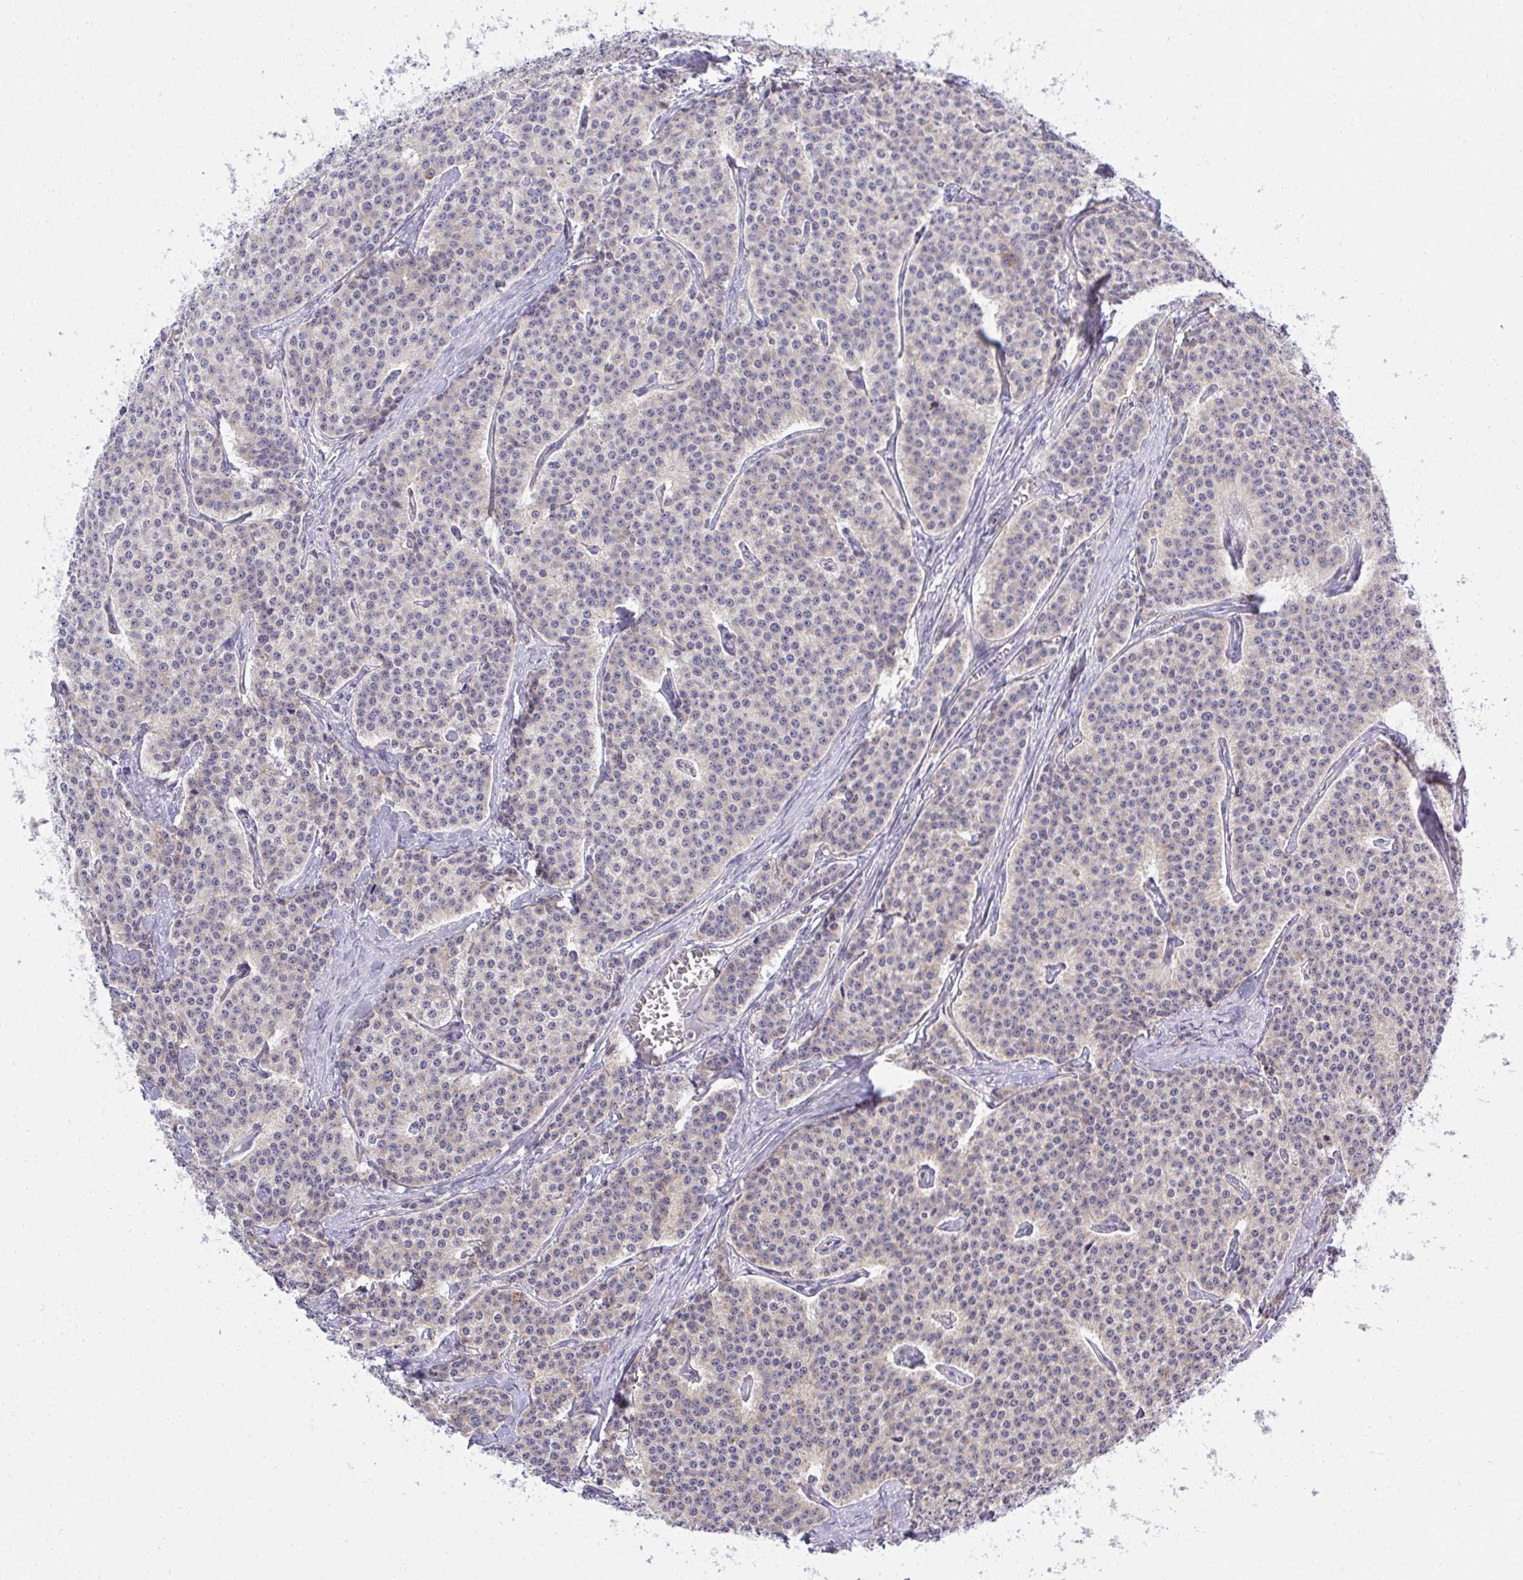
{"staining": {"intensity": "weak", "quantity": "<25%", "location": "cytoplasmic/membranous"}, "tissue": "carcinoid", "cell_type": "Tumor cells", "image_type": "cancer", "snomed": [{"axis": "morphology", "description": "Carcinoid, malignant, NOS"}, {"axis": "topography", "description": "Small intestine"}], "caption": "Protein analysis of malignant carcinoid shows no significant expression in tumor cells.", "gene": "XAF1", "patient": {"sex": "female", "age": 64}}